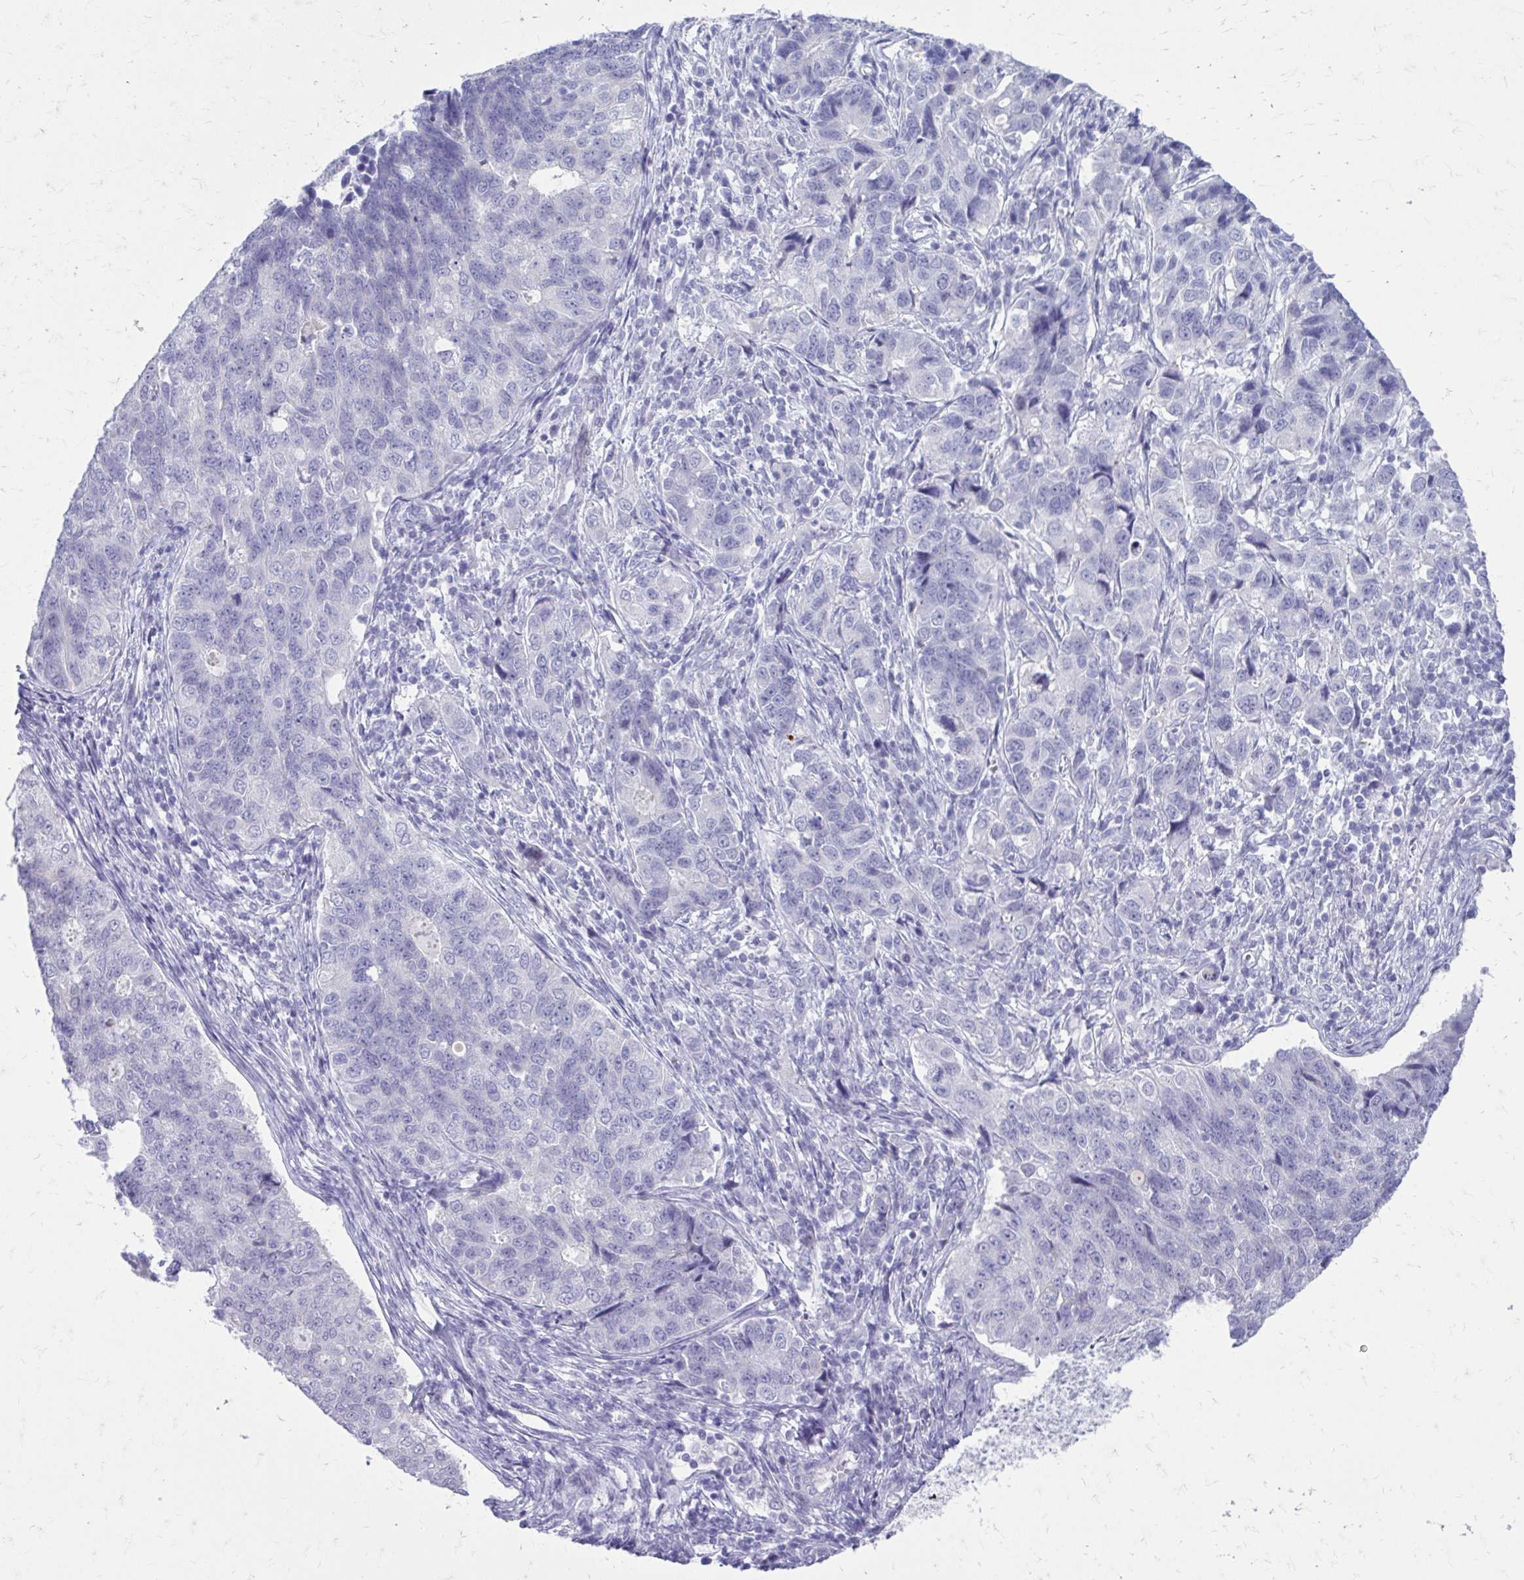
{"staining": {"intensity": "negative", "quantity": "none", "location": "none"}, "tissue": "endometrial cancer", "cell_type": "Tumor cells", "image_type": "cancer", "snomed": [{"axis": "morphology", "description": "Adenocarcinoma, NOS"}, {"axis": "topography", "description": "Endometrium"}], "caption": "Immunohistochemistry histopathology image of human endometrial cancer stained for a protein (brown), which demonstrates no positivity in tumor cells.", "gene": "LCN15", "patient": {"sex": "female", "age": 43}}